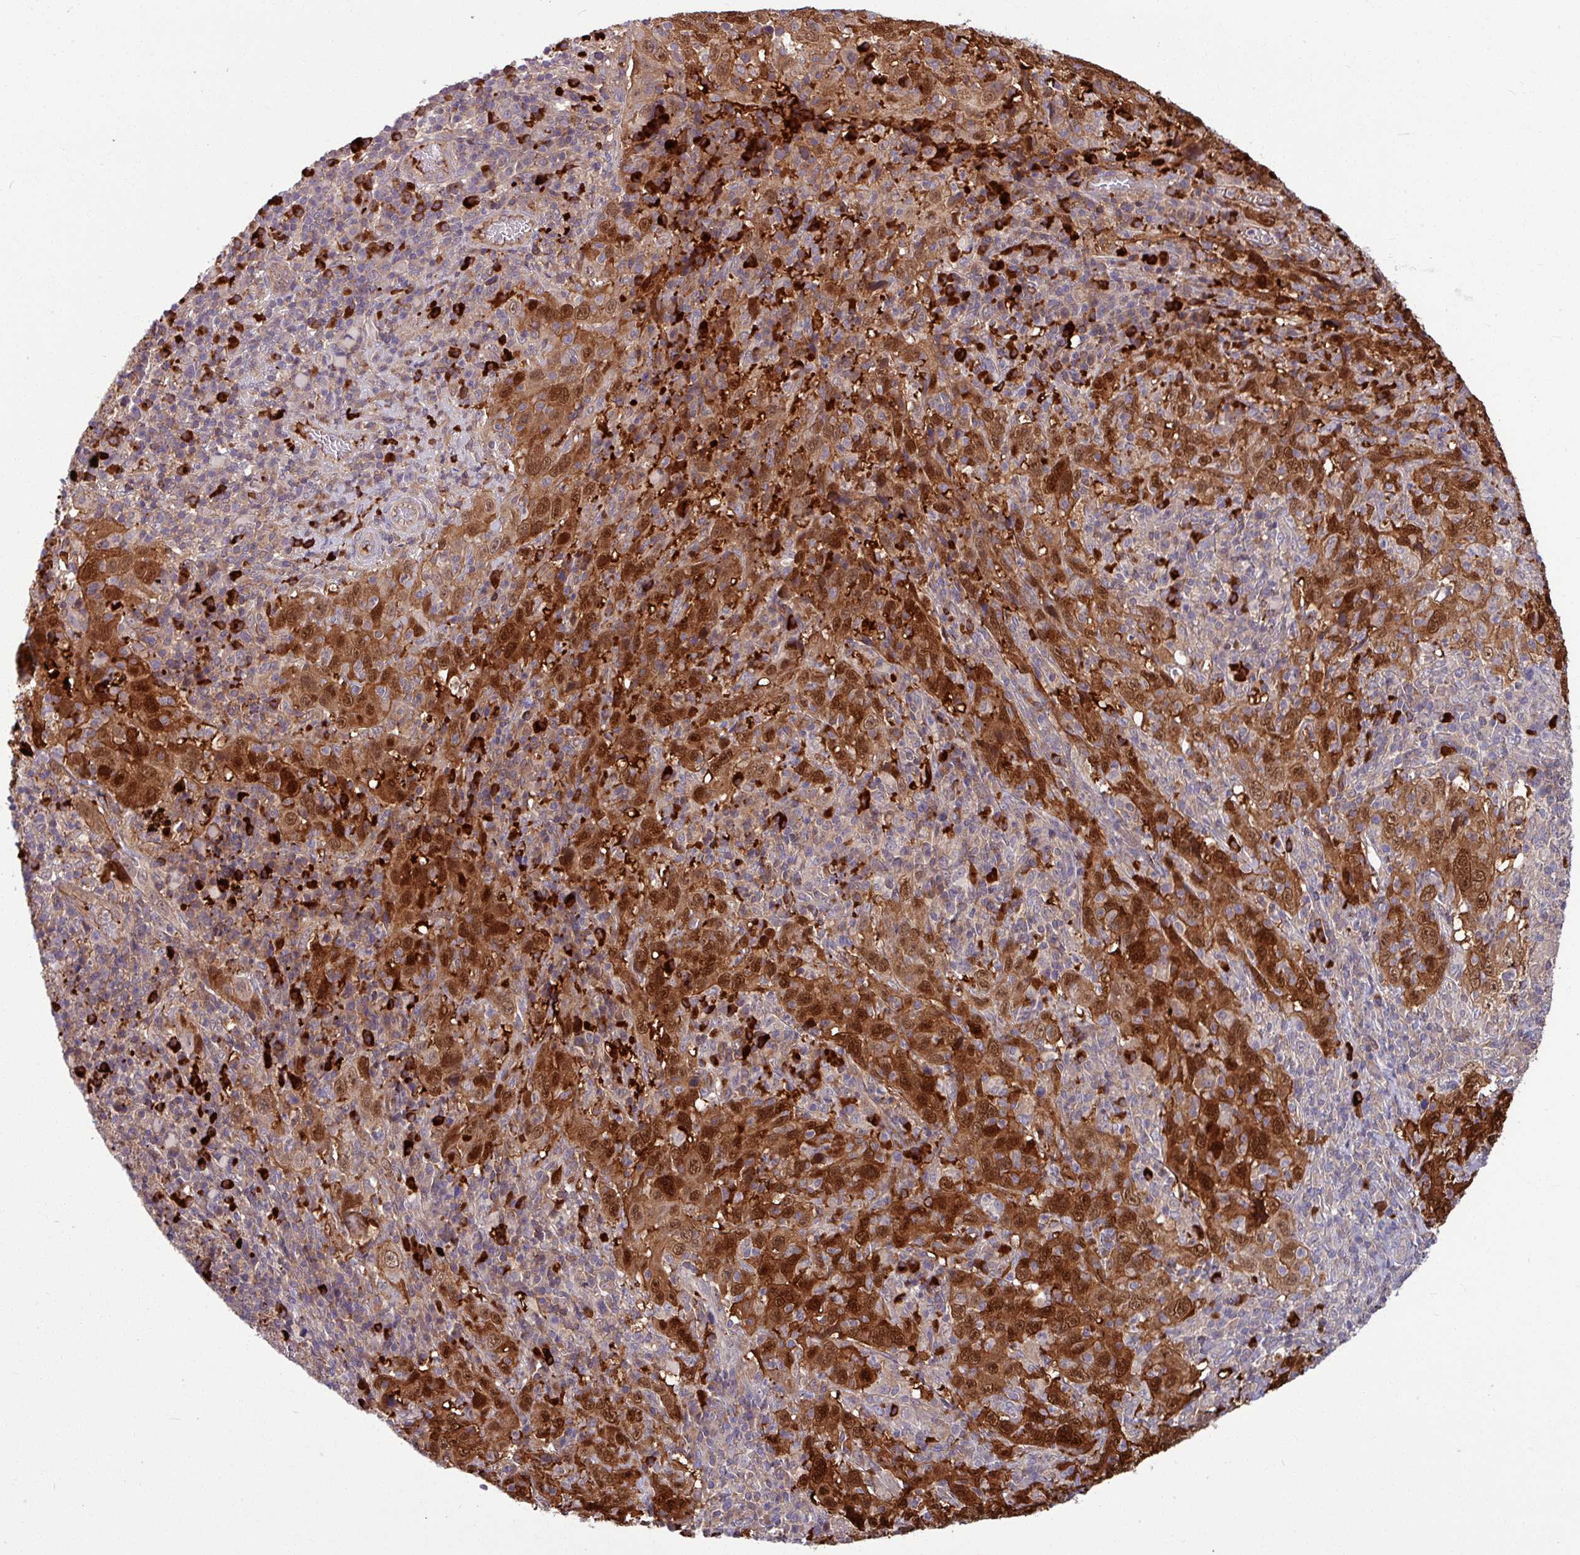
{"staining": {"intensity": "strong", "quantity": ">75%", "location": "cytoplasmic/membranous,nuclear"}, "tissue": "cervical cancer", "cell_type": "Tumor cells", "image_type": "cancer", "snomed": [{"axis": "morphology", "description": "Squamous cell carcinoma, NOS"}, {"axis": "topography", "description": "Cervix"}], "caption": "Immunohistochemical staining of human cervical squamous cell carcinoma demonstrates strong cytoplasmic/membranous and nuclear protein staining in about >75% of tumor cells.", "gene": "B4GALNT4", "patient": {"sex": "female", "age": 46}}